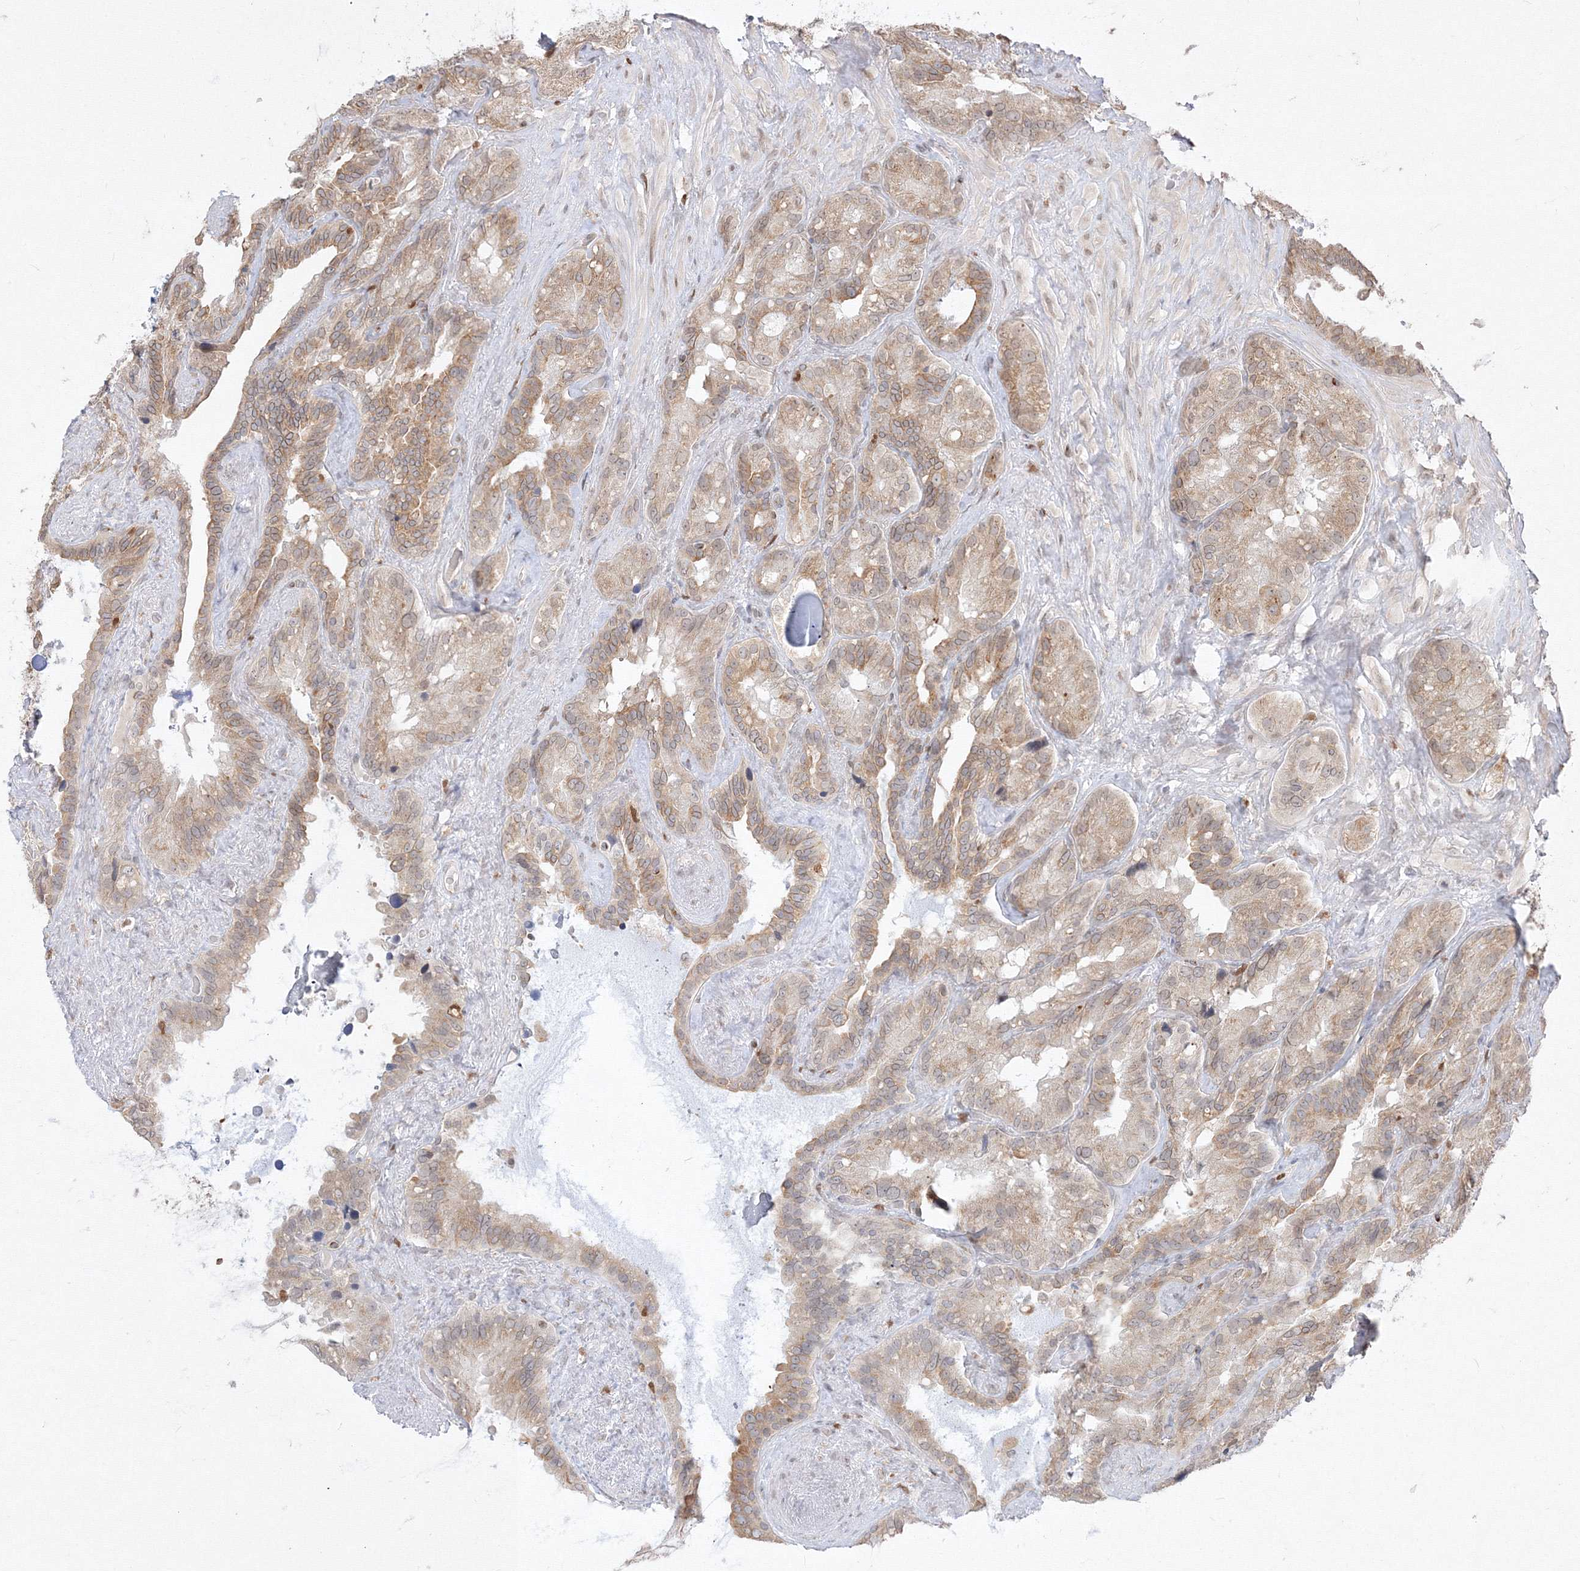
{"staining": {"intensity": "moderate", "quantity": ">75%", "location": "cytoplasmic/membranous"}, "tissue": "seminal vesicle", "cell_type": "Glandular cells", "image_type": "normal", "snomed": [{"axis": "morphology", "description": "Normal tissue, NOS"}, {"axis": "topography", "description": "Prostate"}, {"axis": "topography", "description": "Seminal veicle"}], "caption": "Immunohistochemistry (IHC) of benign seminal vesicle demonstrates medium levels of moderate cytoplasmic/membranous positivity in about >75% of glandular cells. The staining was performed using DAB, with brown indicating positive protein expression. Nuclei are stained blue with hematoxylin.", "gene": "TMEM50B", "patient": {"sex": "male", "age": 68}}